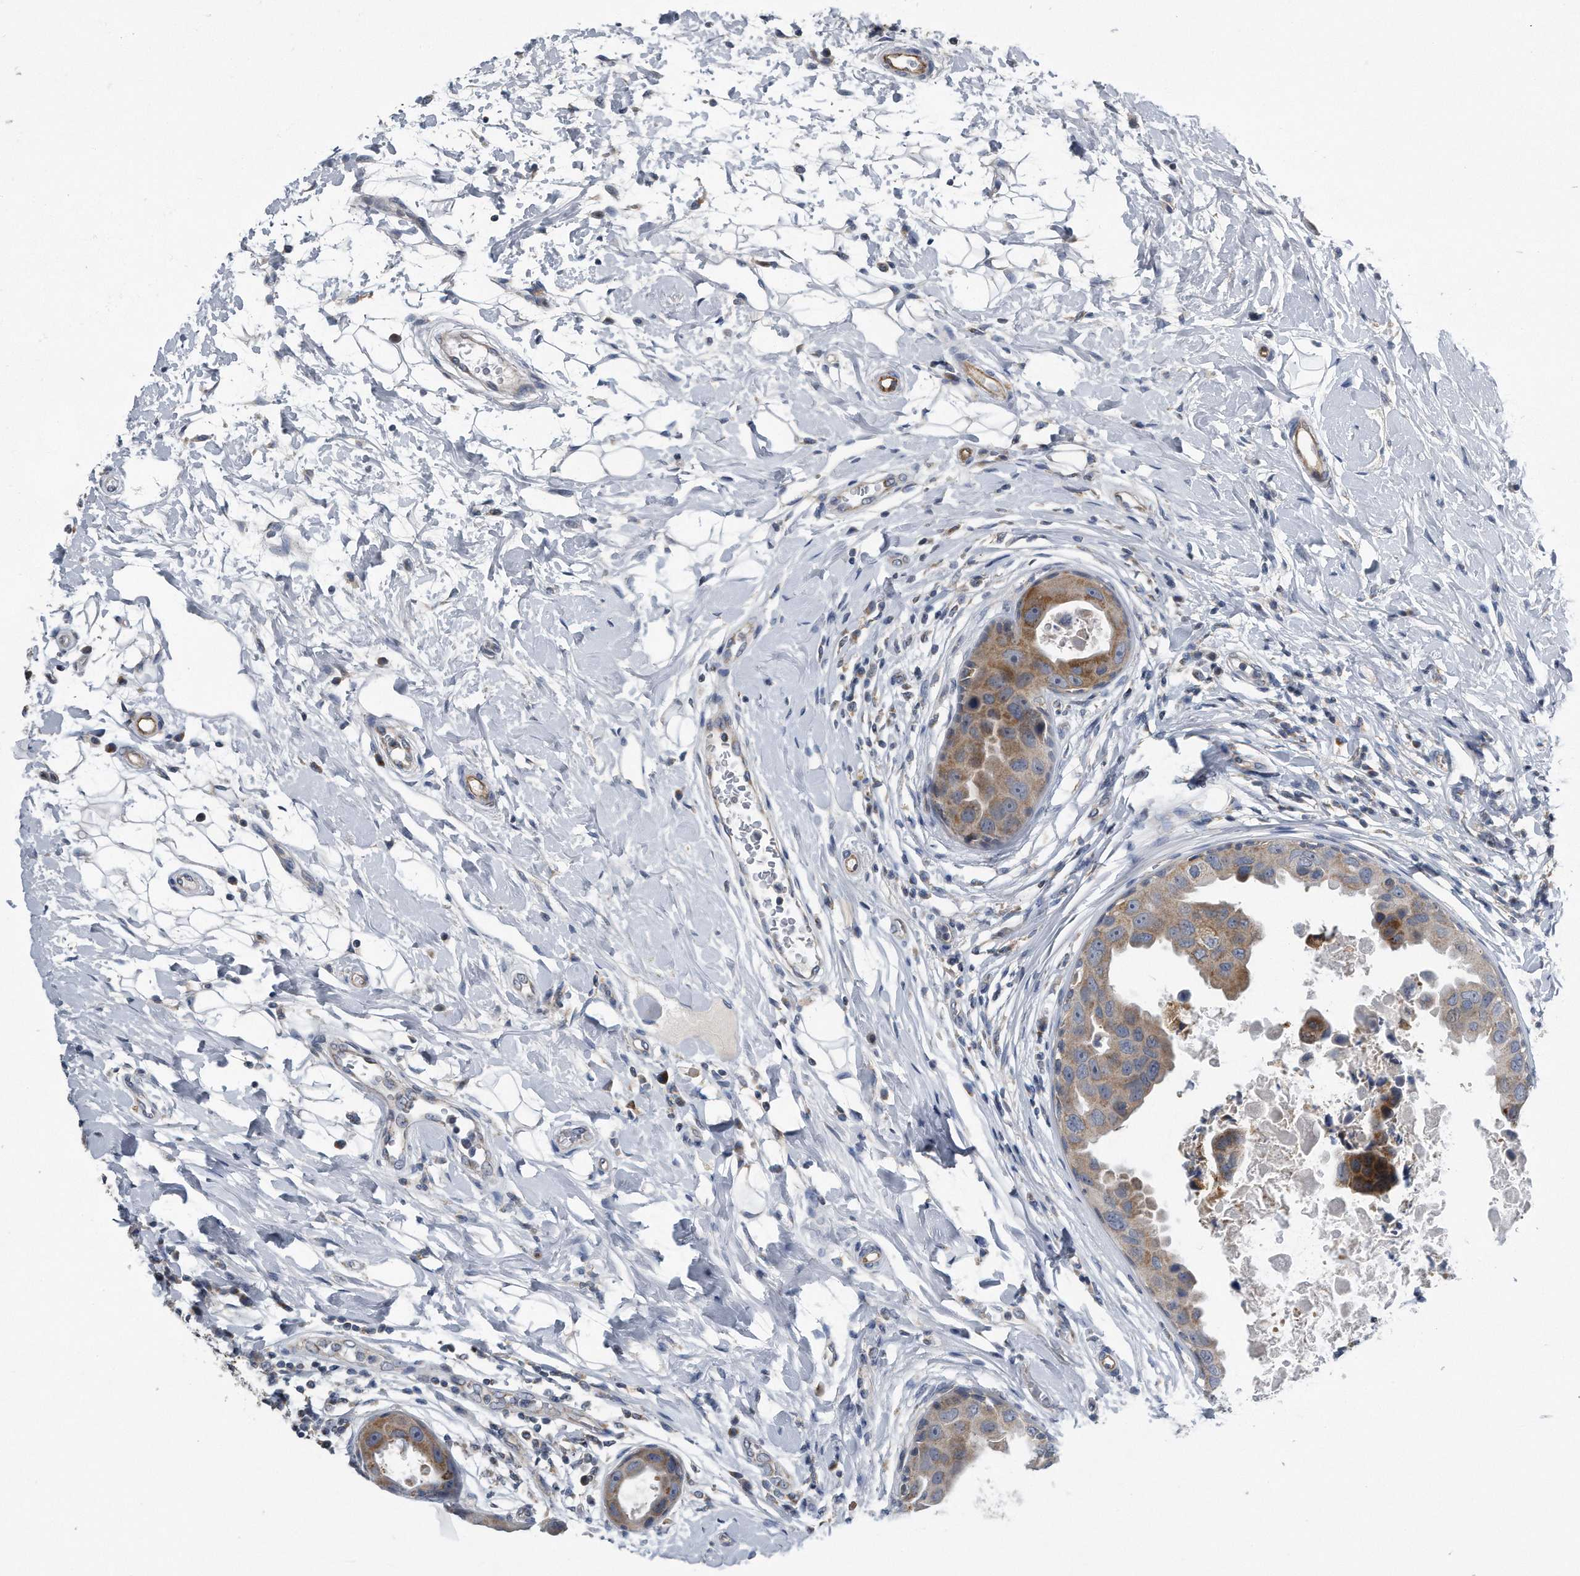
{"staining": {"intensity": "moderate", "quantity": "25%-75%", "location": "cytoplasmic/membranous"}, "tissue": "breast cancer", "cell_type": "Tumor cells", "image_type": "cancer", "snomed": [{"axis": "morphology", "description": "Duct carcinoma"}, {"axis": "topography", "description": "Breast"}], "caption": "Breast intraductal carcinoma stained with immunohistochemistry shows moderate cytoplasmic/membranous expression in about 25%-75% of tumor cells.", "gene": "LYRM4", "patient": {"sex": "female", "age": 27}}